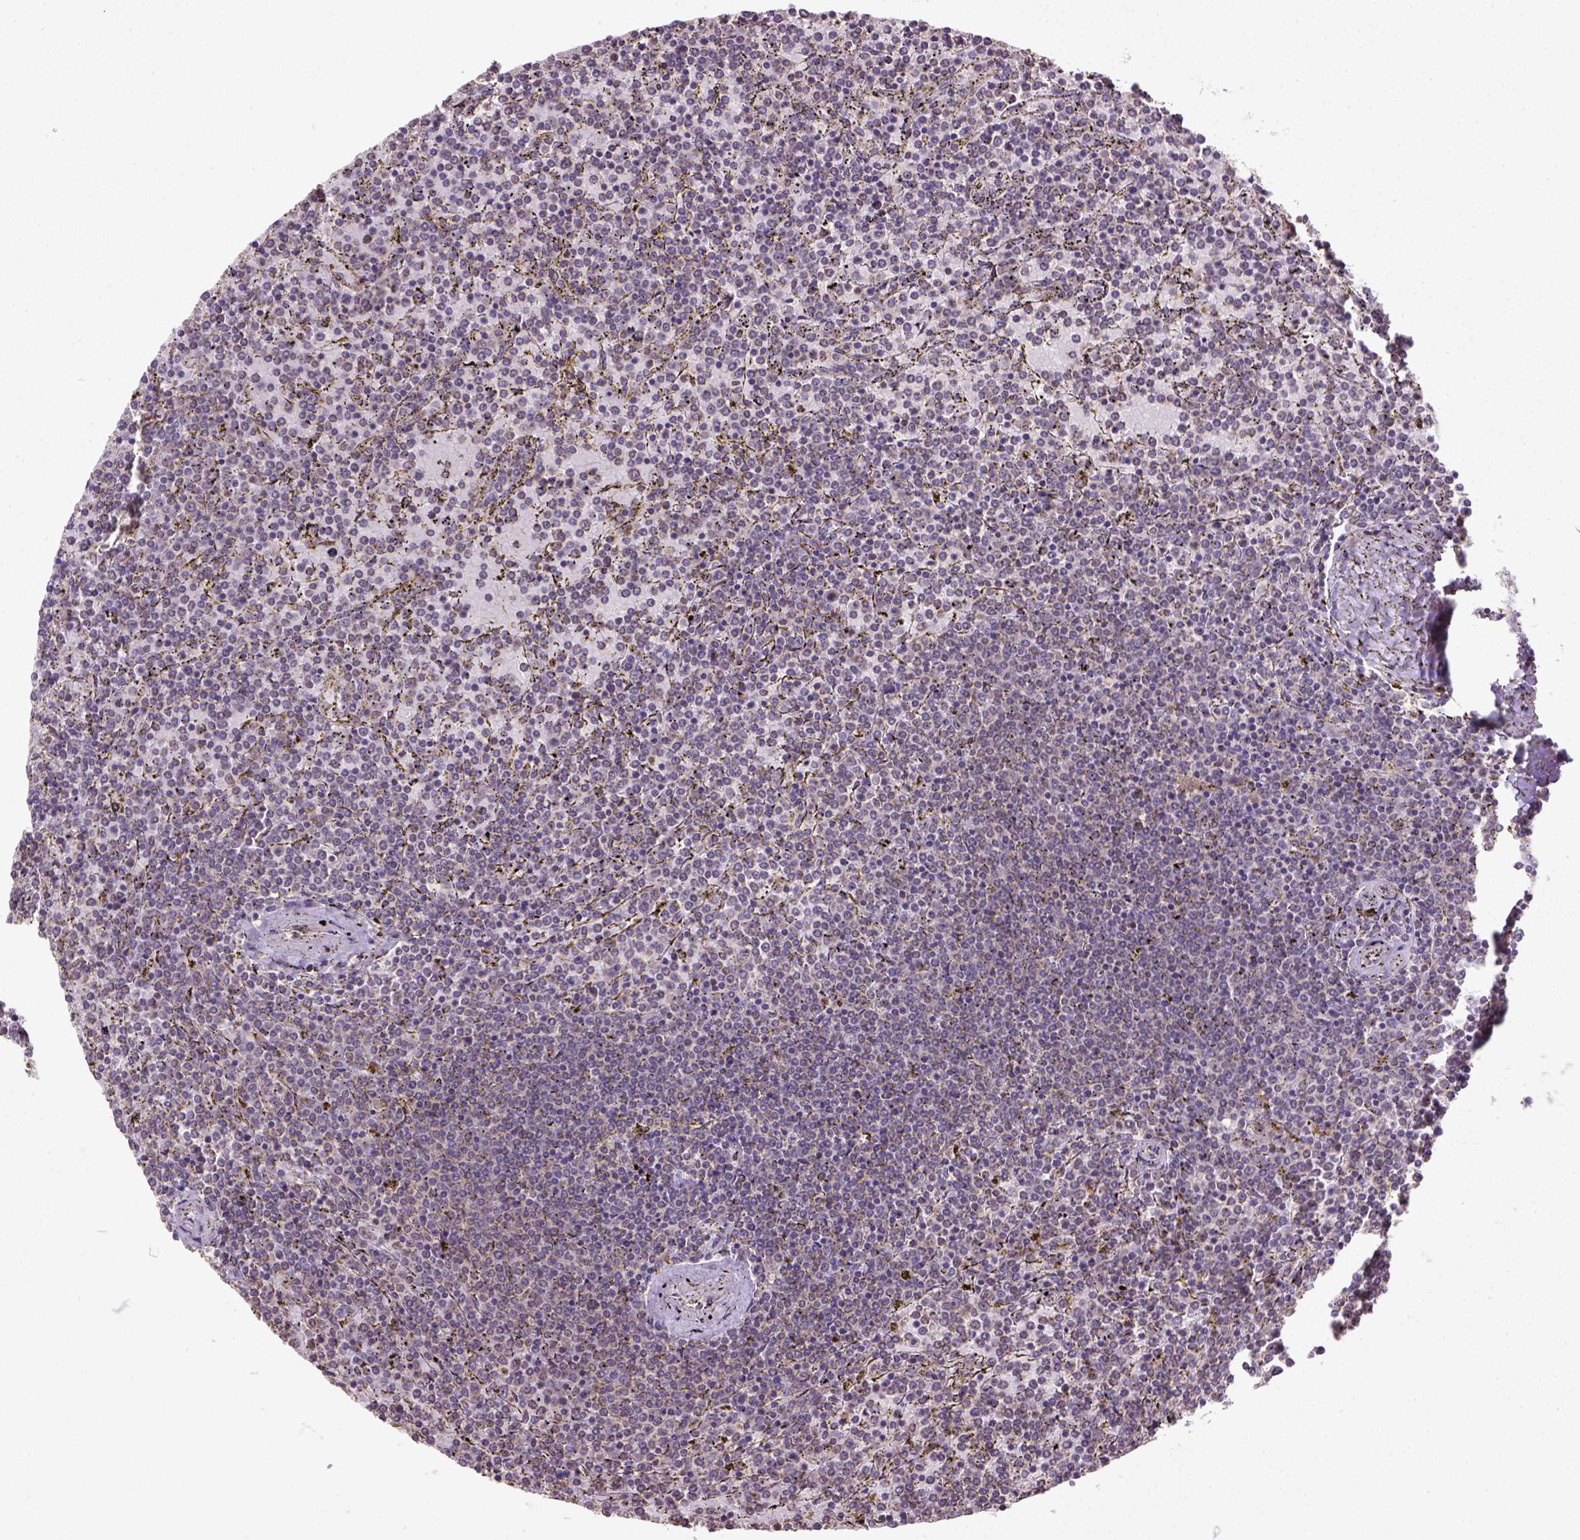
{"staining": {"intensity": "negative", "quantity": "none", "location": "none"}, "tissue": "lymphoma", "cell_type": "Tumor cells", "image_type": "cancer", "snomed": [{"axis": "morphology", "description": "Malignant lymphoma, non-Hodgkin's type, Low grade"}, {"axis": "topography", "description": "Spleen"}], "caption": "This micrograph is of malignant lymphoma, non-Hodgkin's type (low-grade) stained with immunohistochemistry to label a protein in brown with the nuclei are counter-stained blue. There is no positivity in tumor cells. (DAB immunohistochemistry (IHC) with hematoxylin counter stain).", "gene": "NUDT10", "patient": {"sex": "female", "age": 77}}